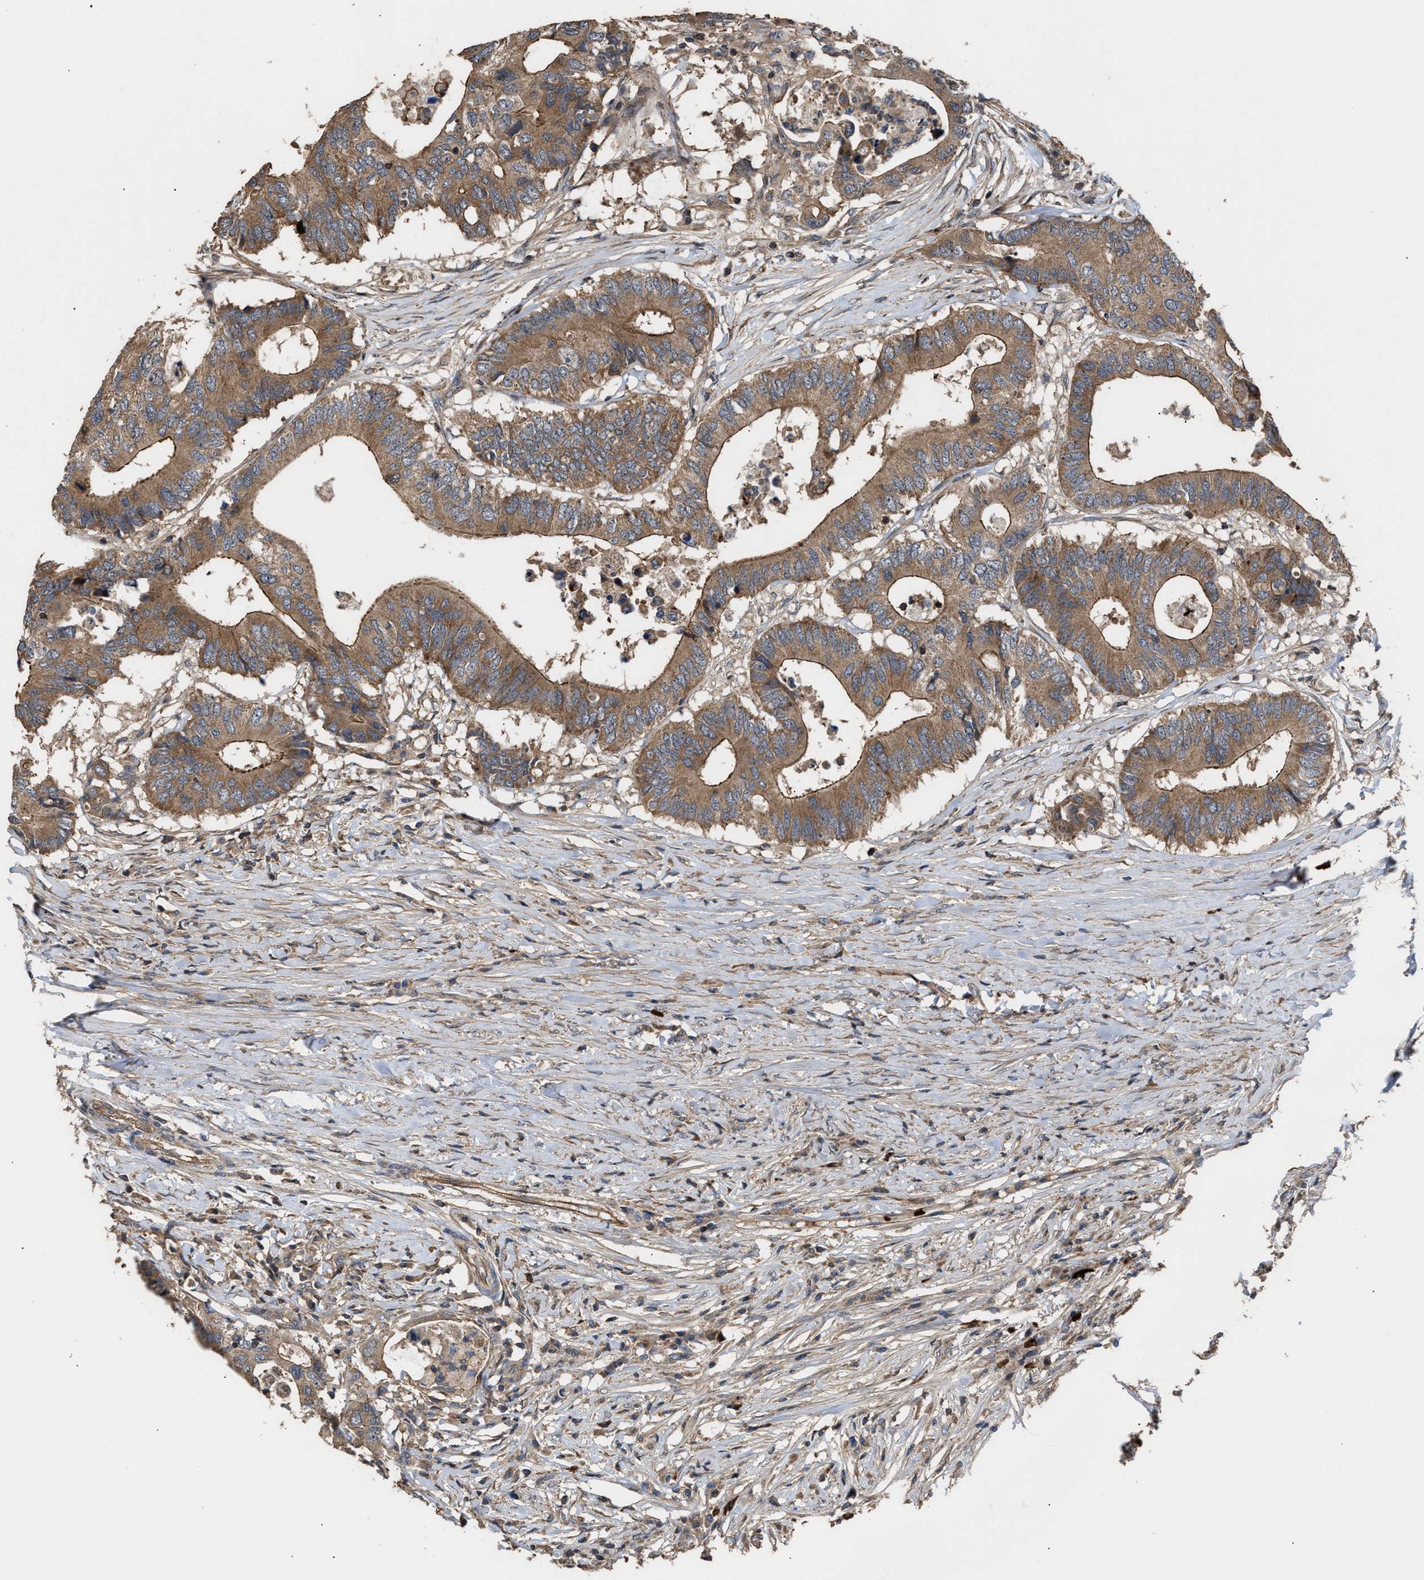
{"staining": {"intensity": "moderate", "quantity": ">75%", "location": "cytoplasmic/membranous"}, "tissue": "colorectal cancer", "cell_type": "Tumor cells", "image_type": "cancer", "snomed": [{"axis": "morphology", "description": "Adenocarcinoma, NOS"}, {"axis": "topography", "description": "Colon"}], "caption": "A micrograph showing moderate cytoplasmic/membranous expression in about >75% of tumor cells in colorectal cancer, as visualized by brown immunohistochemical staining.", "gene": "STAU1", "patient": {"sex": "male", "age": 71}}